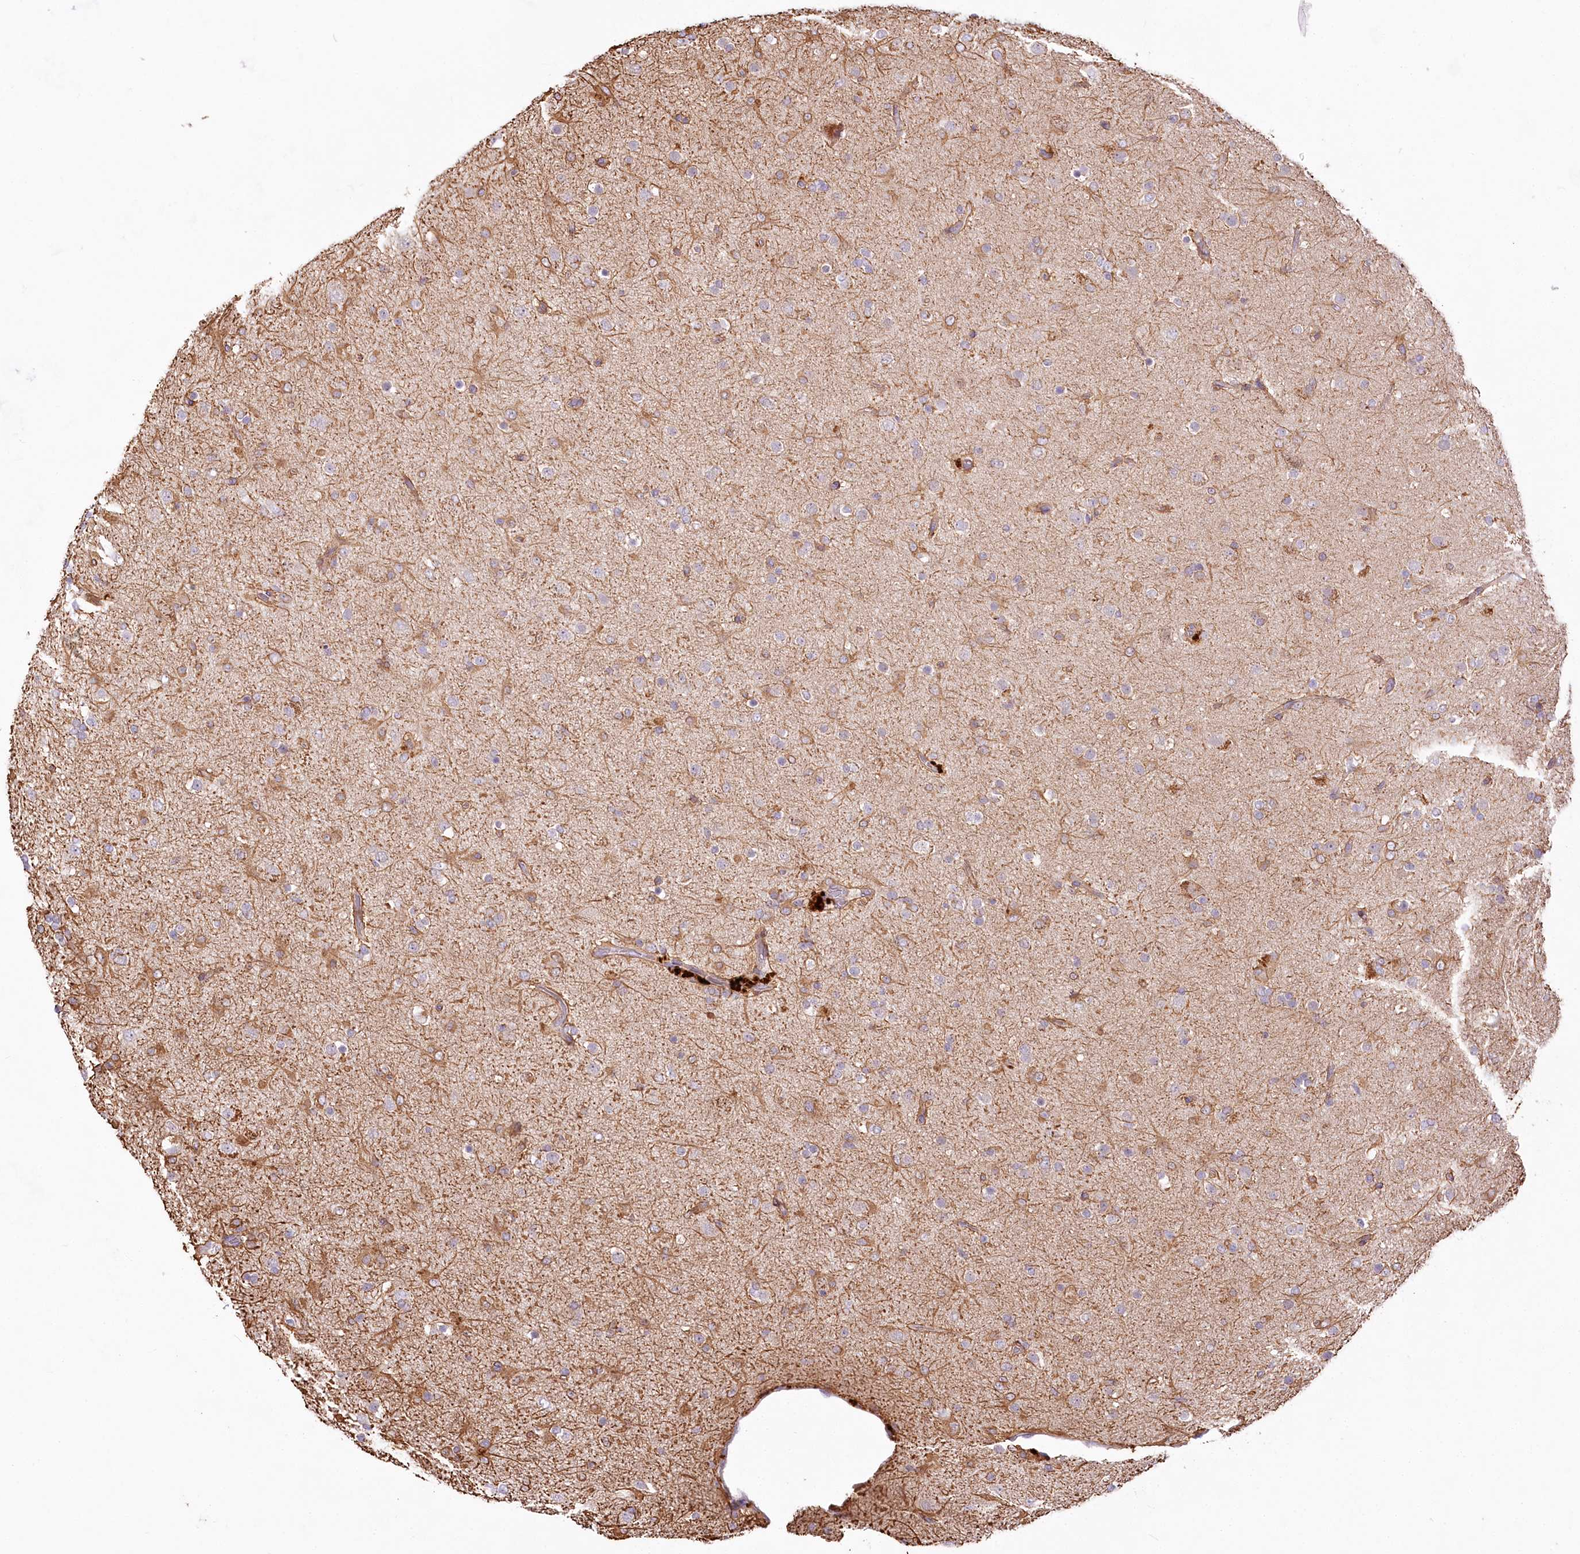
{"staining": {"intensity": "moderate", "quantity": "<25%", "location": "cytoplasmic/membranous"}, "tissue": "glioma", "cell_type": "Tumor cells", "image_type": "cancer", "snomed": [{"axis": "morphology", "description": "Glioma, malignant, Low grade"}, {"axis": "topography", "description": "Brain"}], "caption": "About <25% of tumor cells in malignant low-grade glioma reveal moderate cytoplasmic/membranous protein positivity as visualized by brown immunohistochemical staining.", "gene": "PYROXD1", "patient": {"sex": "male", "age": 65}}